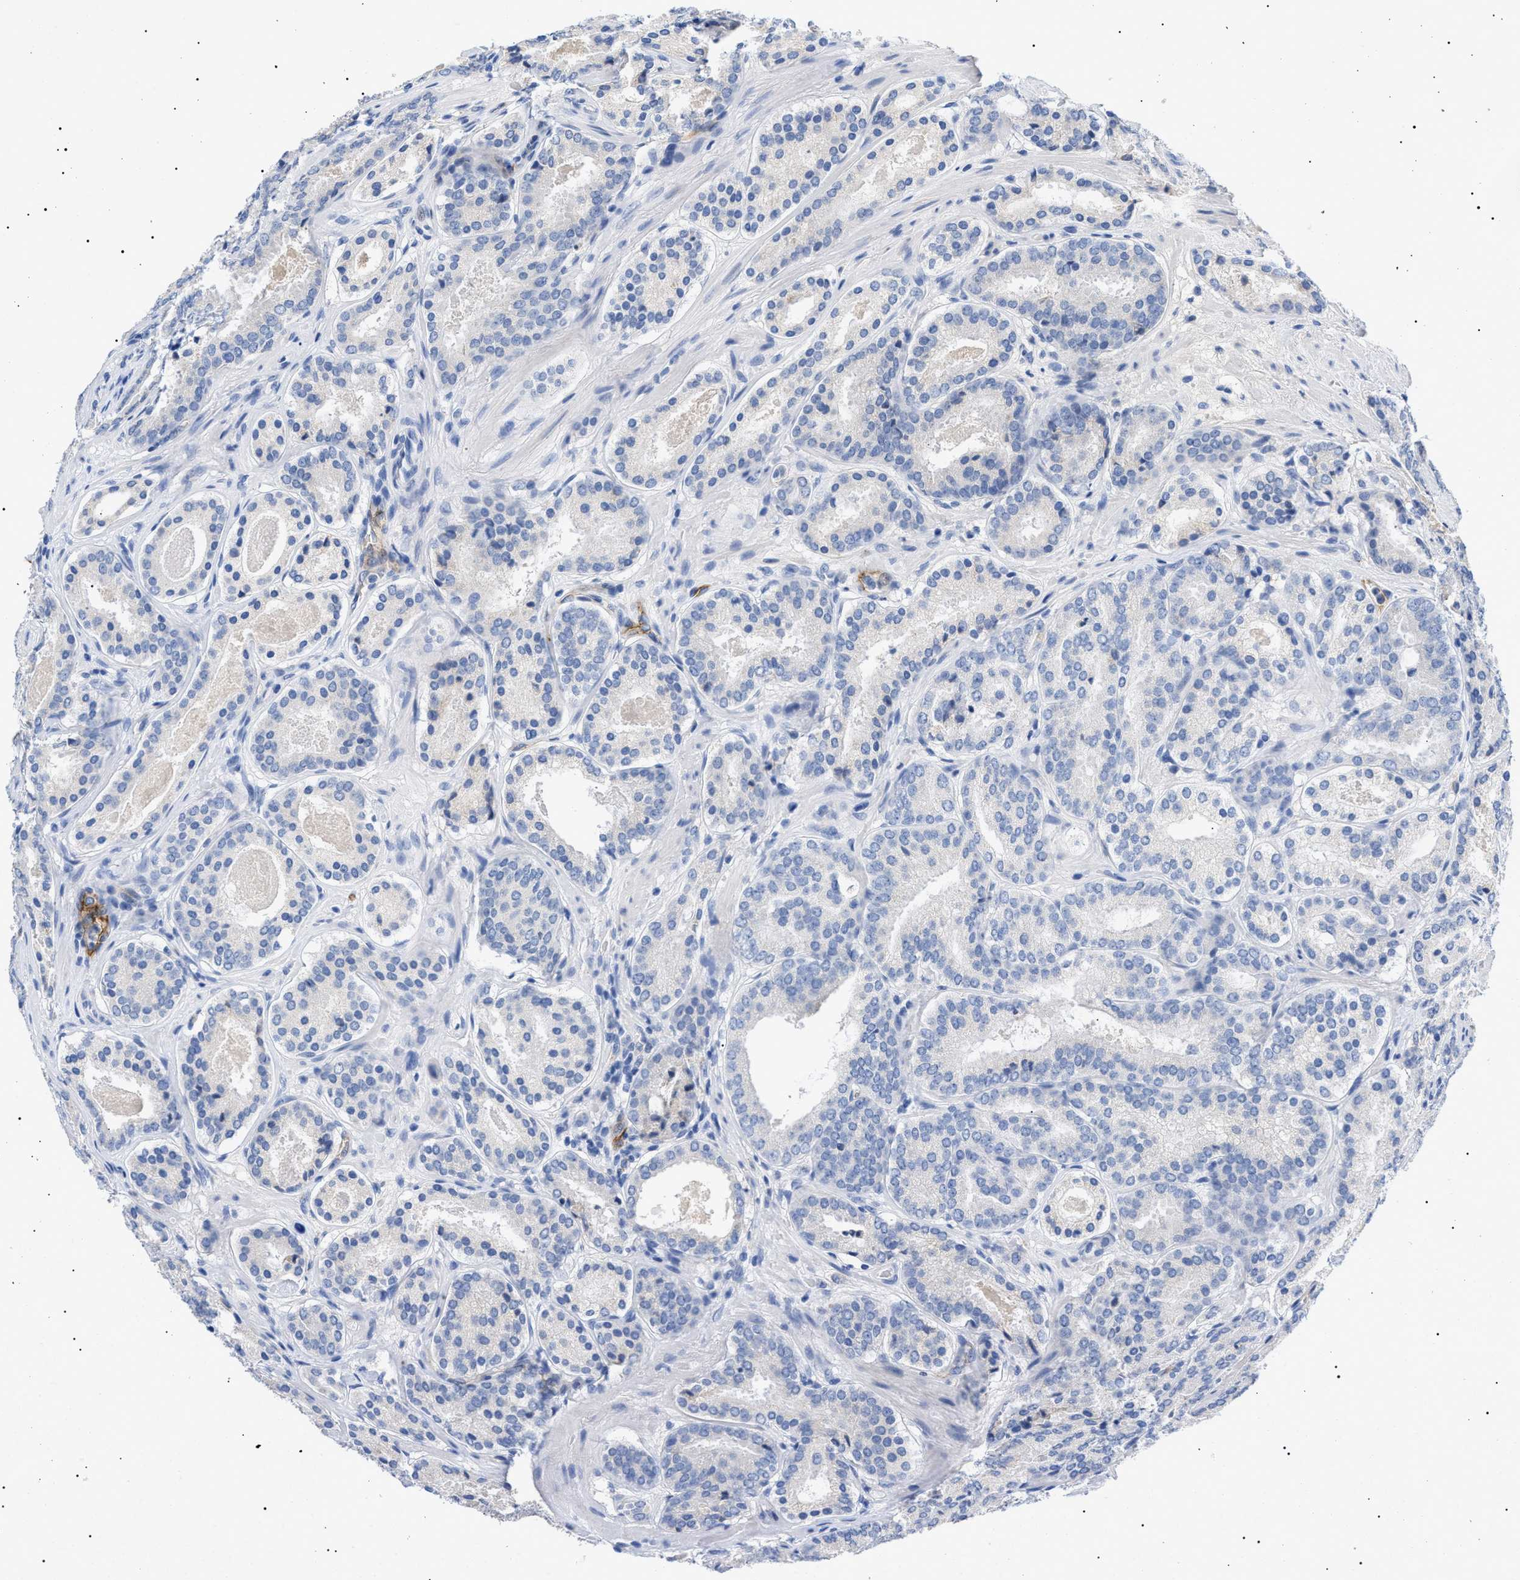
{"staining": {"intensity": "negative", "quantity": "none", "location": "none"}, "tissue": "prostate cancer", "cell_type": "Tumor cells", "image_type": "cancer", "snomed": [{"axis": "morphology", "description": "Adenocarcinoma, Low grade"}, {"axis": "topography", "description": "Prostate"}], "caption": "Tumor cells are negative for protein expression in human prostate cancer.", "gene": "ACKR1", "patient": {"sex": "male", "age": 69}}